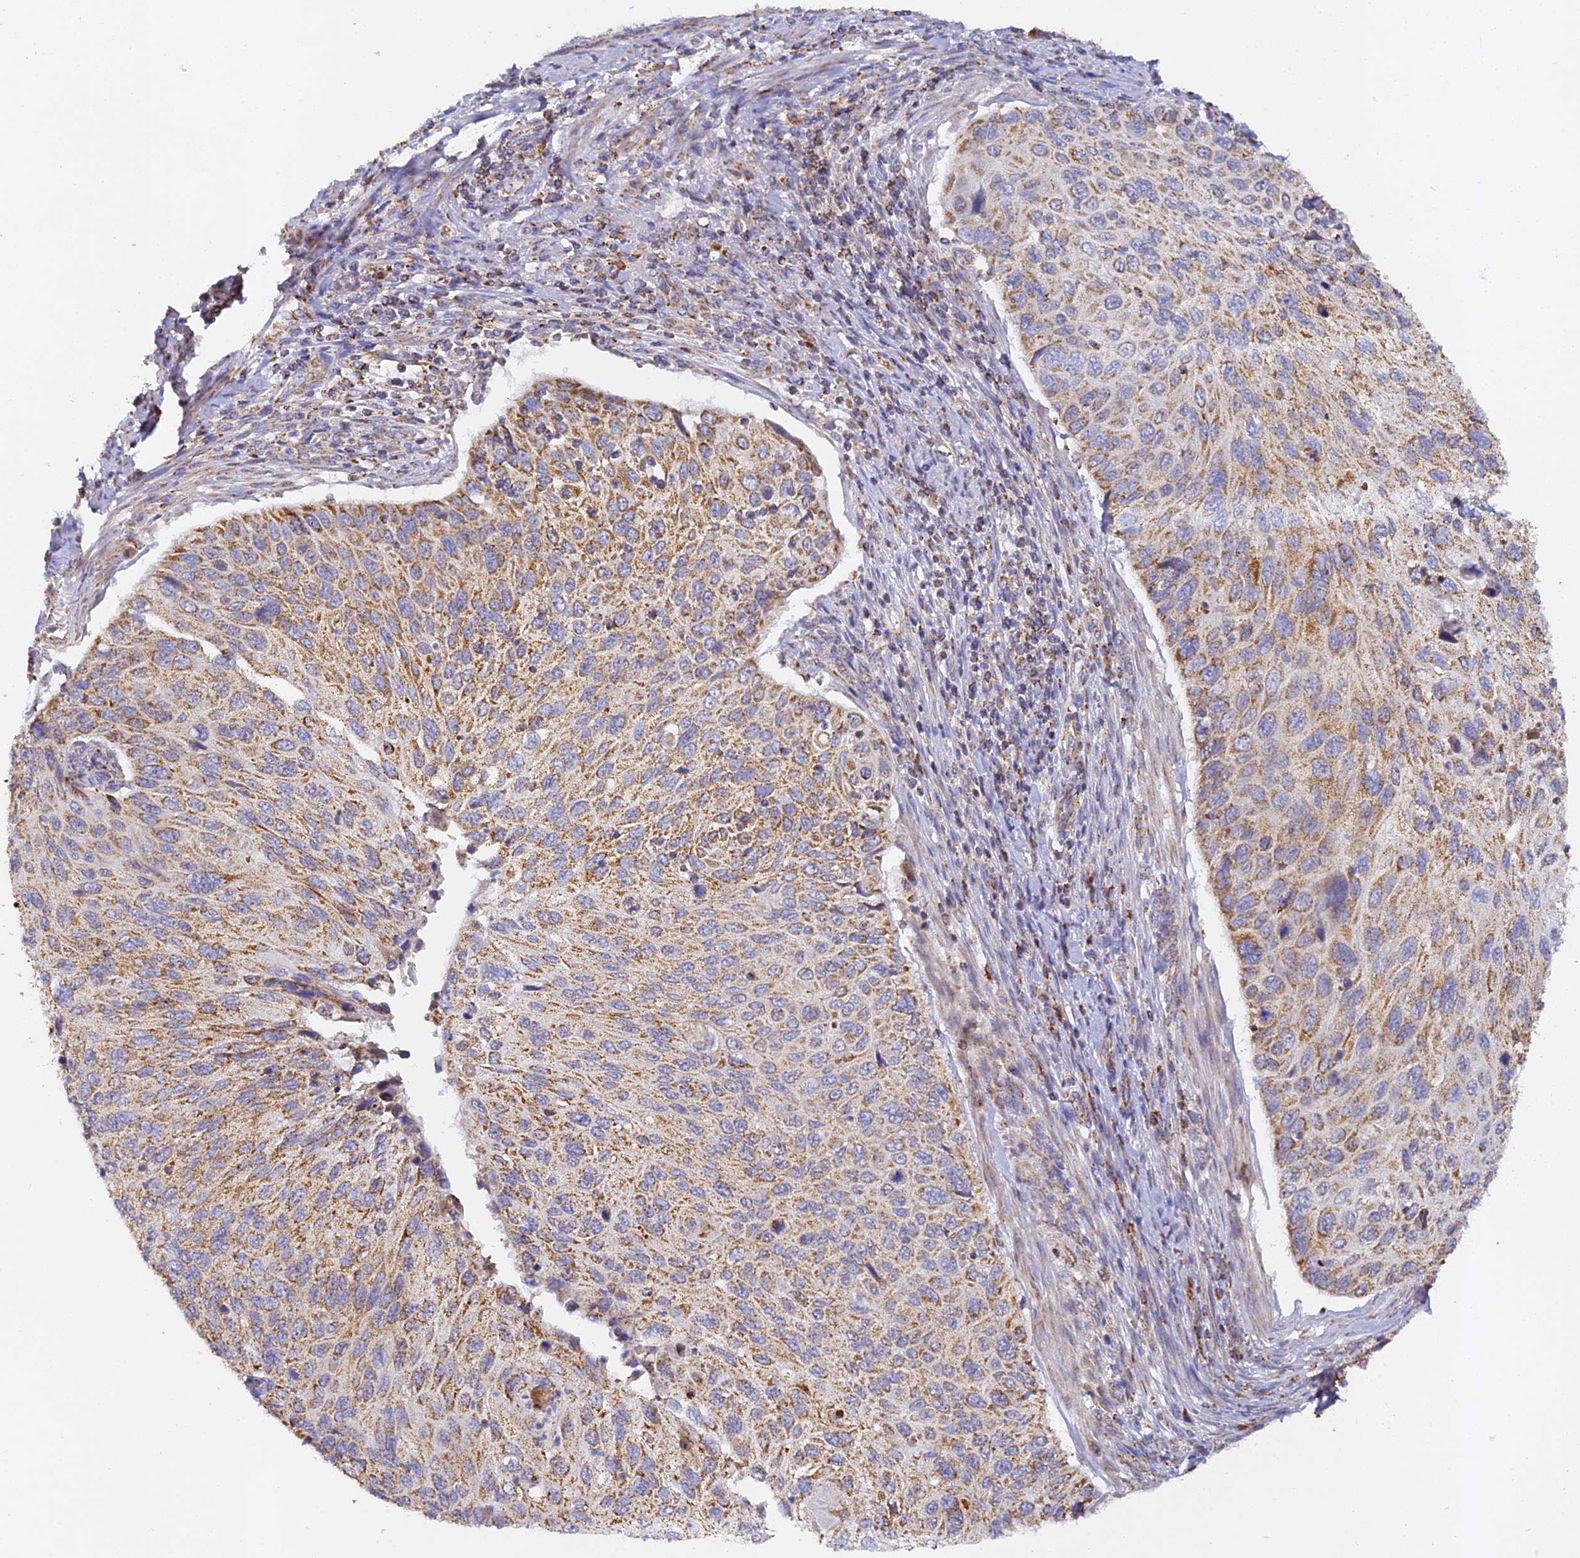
{"staining": {"intensity": "moderate", "quantity": ">75%", "location": "cytoplasmic/membranous"}, "tissue": "cervical cancer", "cell_type": "Tumor cells", "image_type": "cancer", "snomed": [{"axis": "morphology", "description": "Squamous cell carcinoma, NOS"}, {"axis": "topography", "description": "Cervix"}], "caption": "Immunohistochemical staining of squamous cell carcinoma (cervical) displays moderate cytoplasmic/membranous protein positivity in approximately >75% of tumor cells.", "gene": "DONSON", "patient": {"sex": "female", "age": 70}}